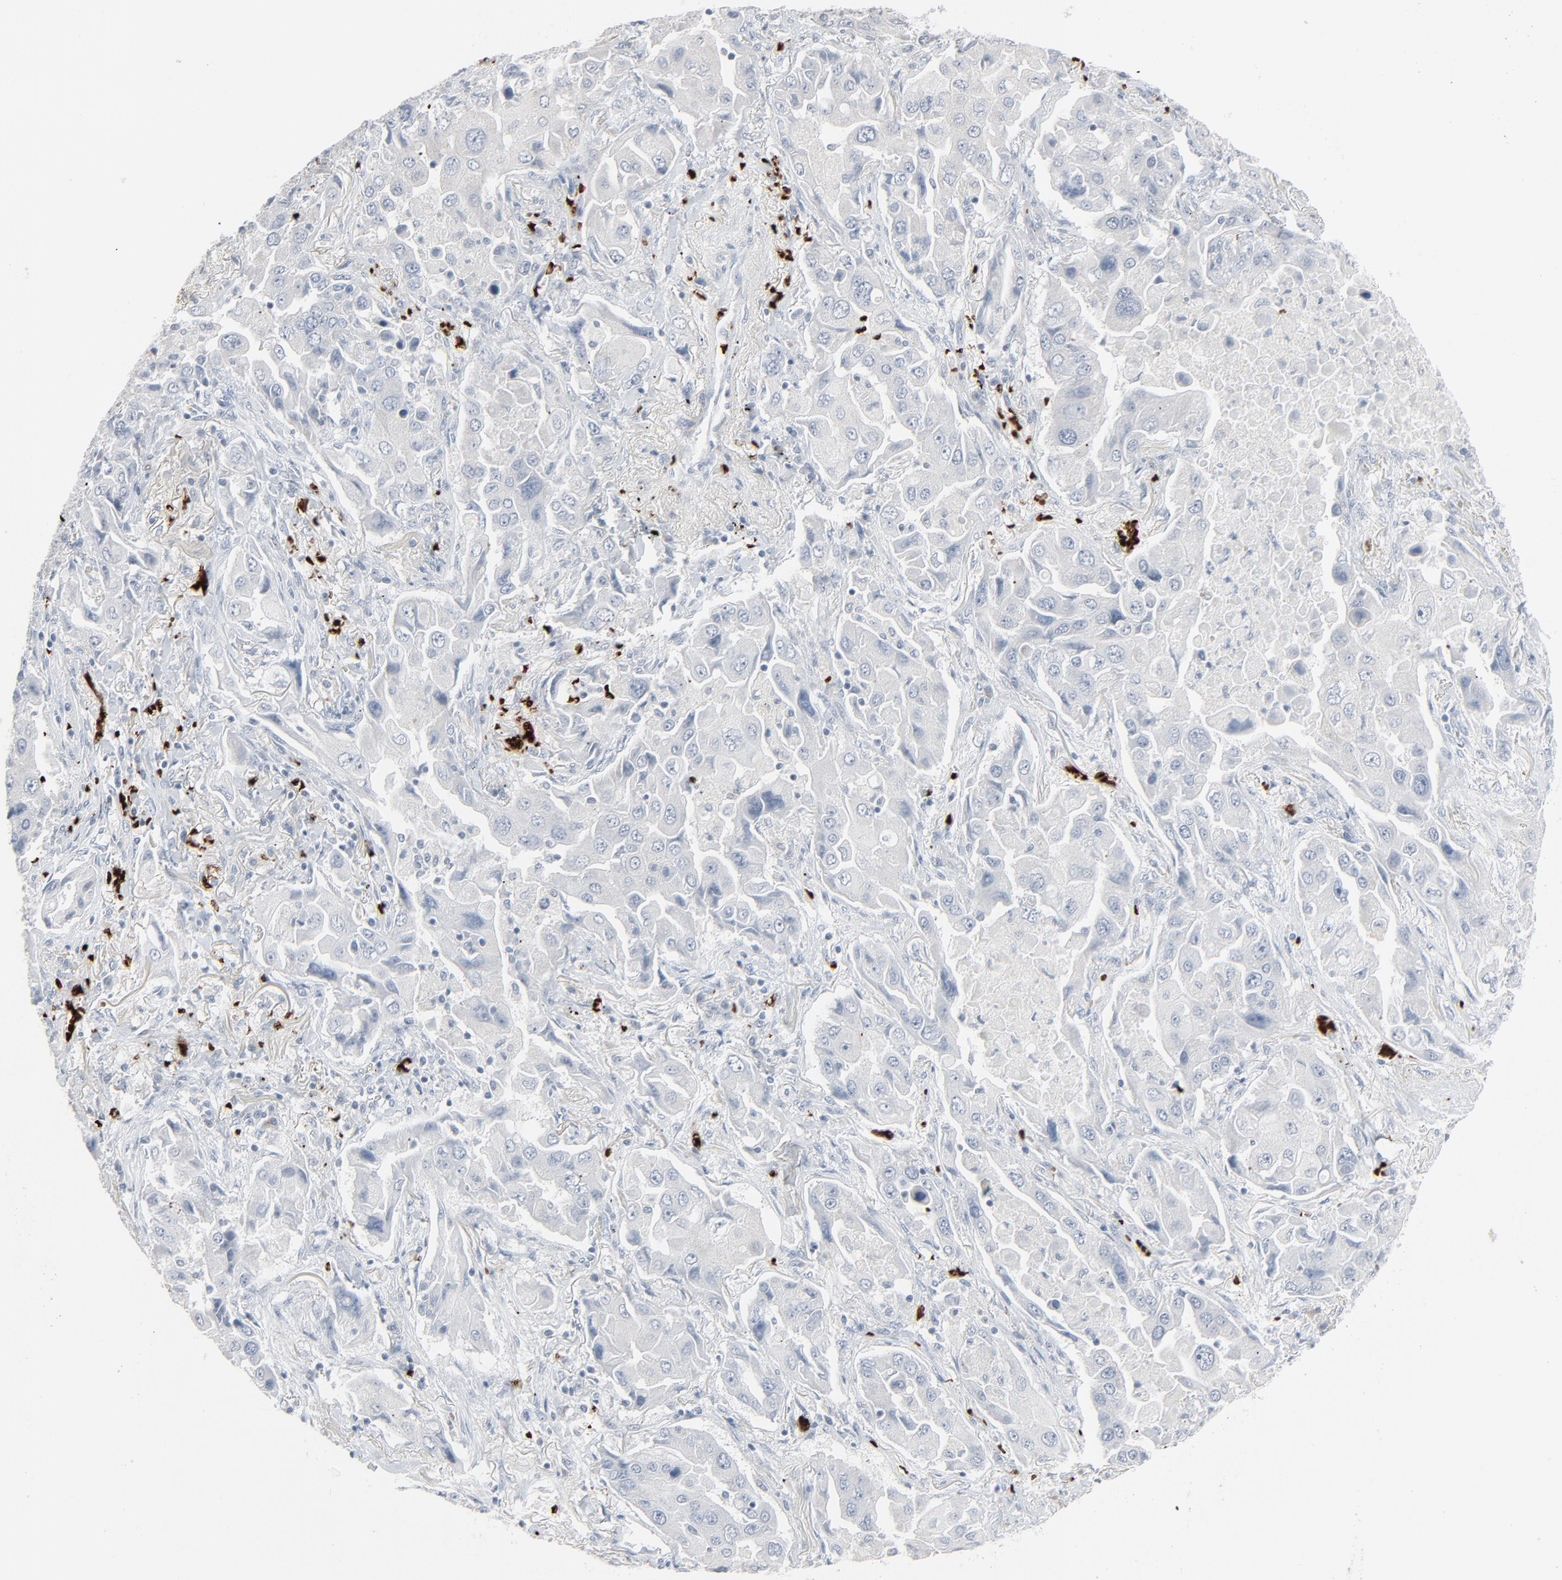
{"staining": {"intensity": "negative", "quantity": "none", "location": "none"}, "tissue": "lung cancer", "cell_type": "Tumor cells", "image_type": "cancer", "snomed": [{"axis": "morphology", "description": "Adenocarcinoma, NOS"}, {"axis": "topography", "description": "Lung"}], "caption": "Lung cancer was stained to show a protein in brown. There is no significant positivity in tumor cells.", "gene": "SAGE1", "patient": {"sex": "female", "age": 65}}